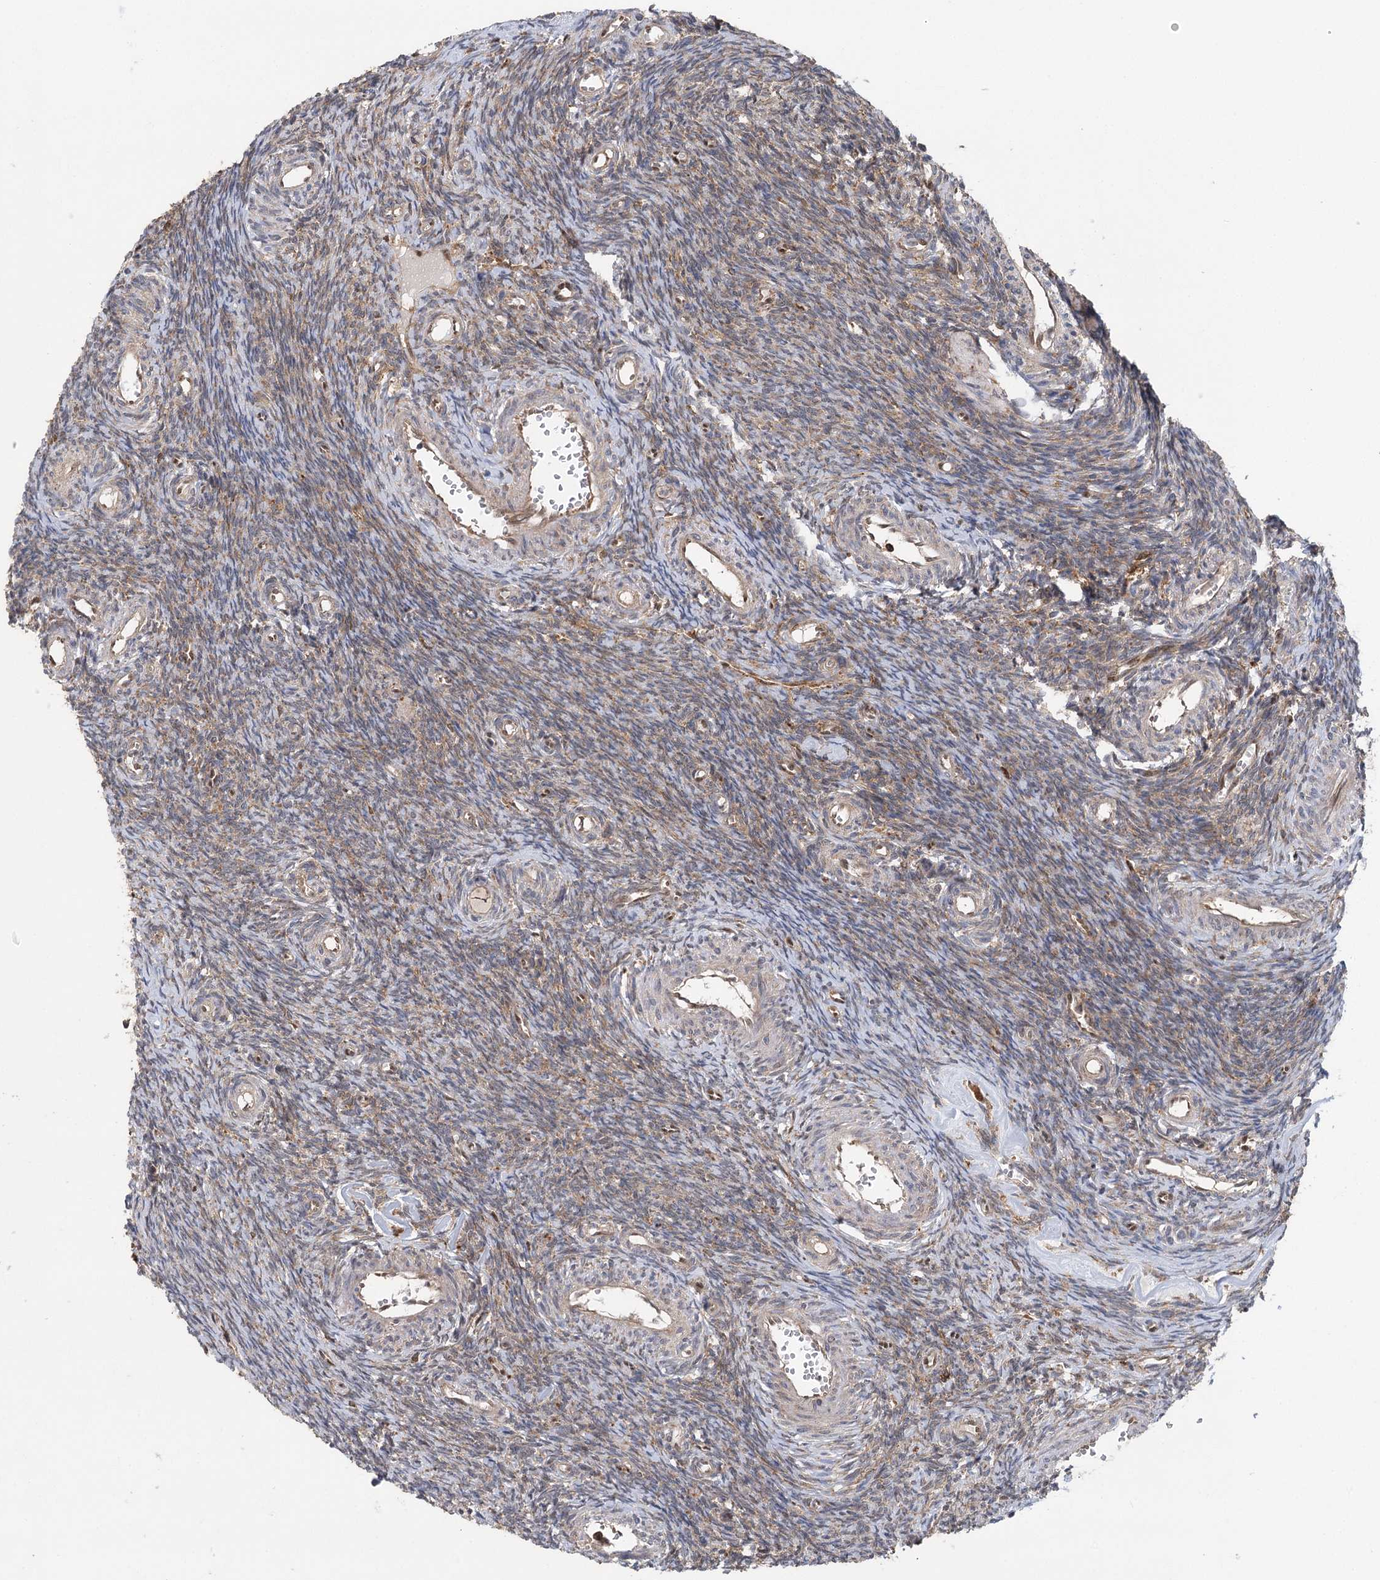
{"staining": {"intensity": "weak", "quantity": "25%-75%", "location": "cytoplasmic/membranous"}, "tissue": "ovary", "cell_type": "Ovarian stroma cells", "image_type": "normal", "snomed": [{"axis": "morphology", "description": "Normal tissue, NOS"}, {"axis": "topography", "description": "Ovary"}], "caption": "This image shows unremarkable ovary stained with IHC to label a protein in brown. The cytoplasmic/membranous of ovarian stroma cells show weak positivity for the protein. Nuclei are counter-stained blue.", "gene": "C12orf4", "patient": {"sex": "female", "age": 39}}